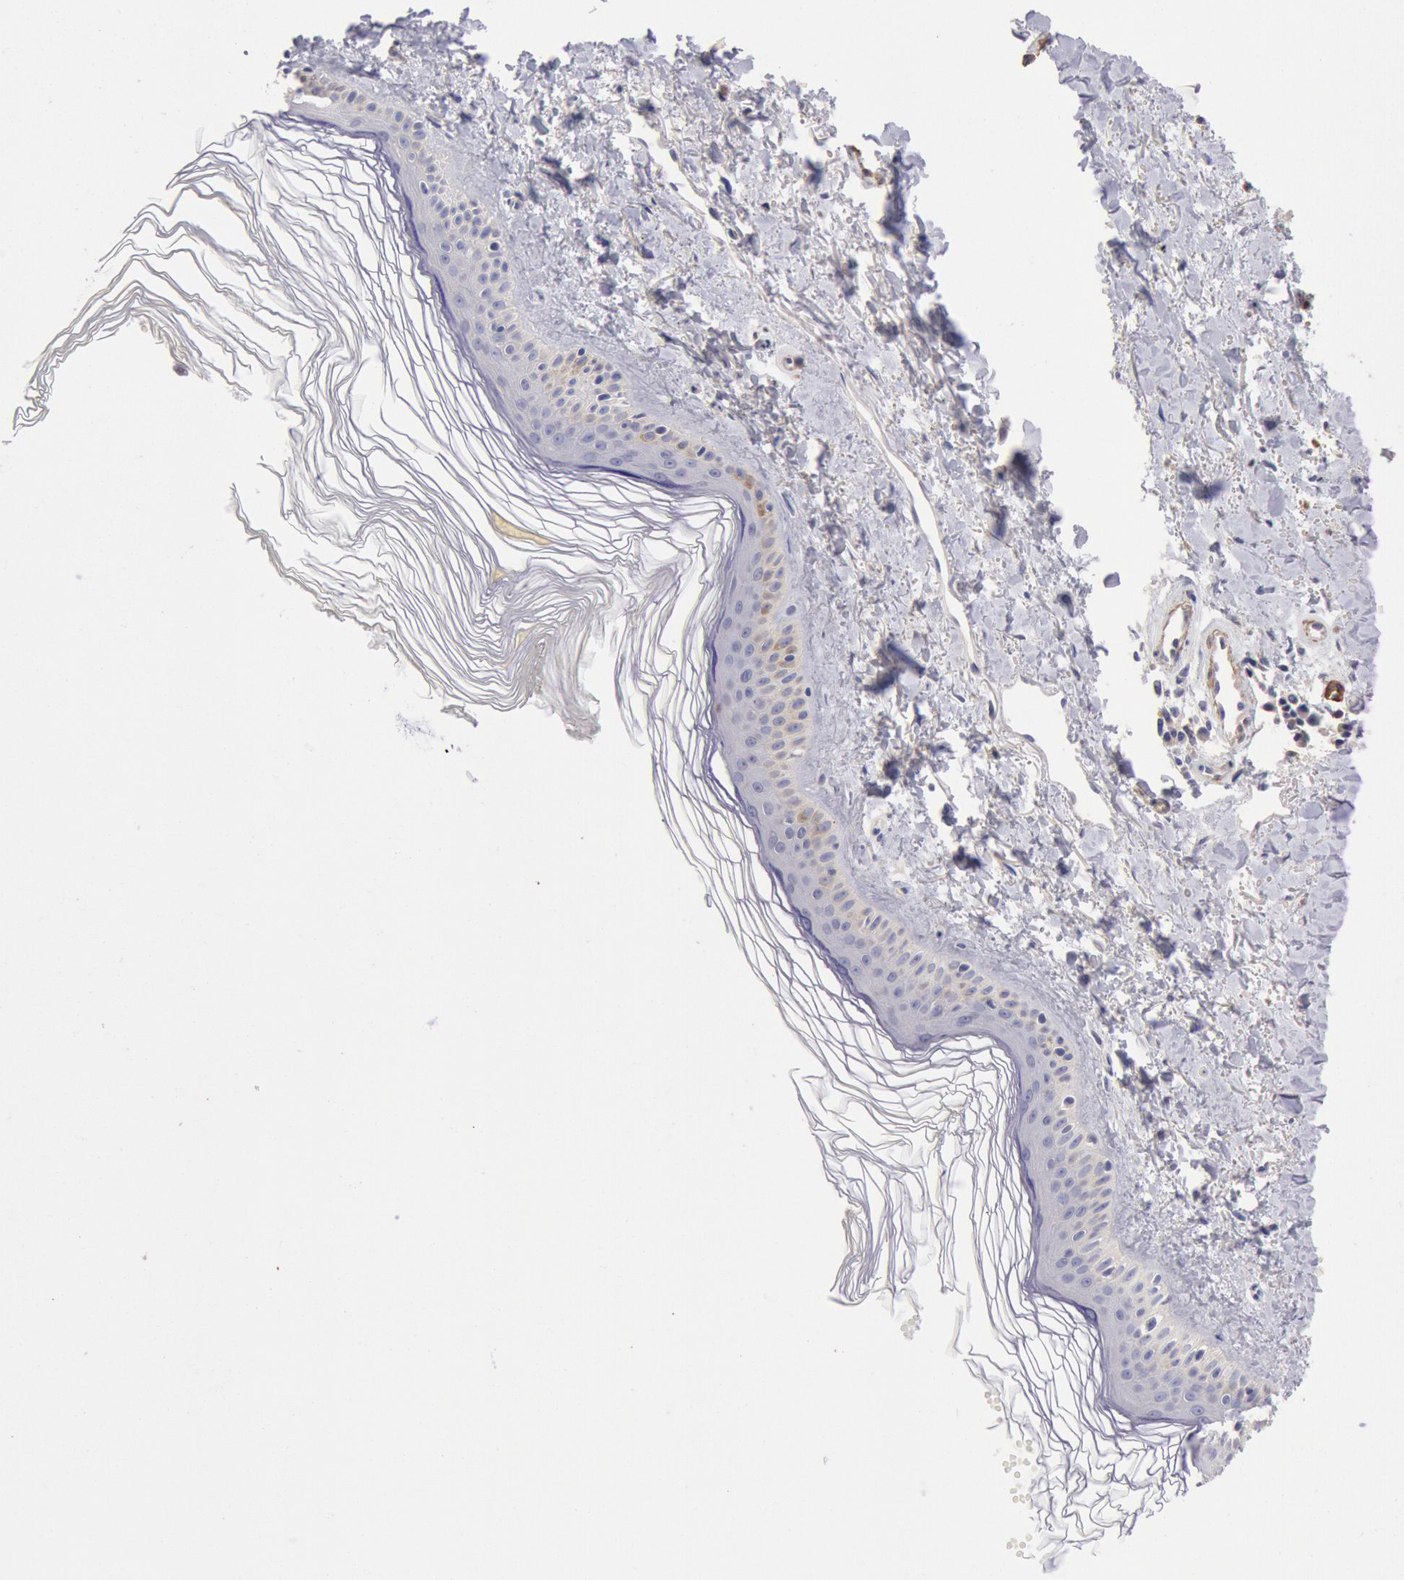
{"staining": {"intensity": "weak", "quantity": "25%-75%", "location": "cytoplasmic/membranous"}, "tissue": "melanoma", "cell_type": "Tumor cells", "image_type": "cancer", "snomed": [{"axis": "morphology", "description": "Malignant melanoma, NOS"}, {"axis": "topography", "description": "Skin"}], "caption": "About 25%-75% of tumor cells in melanoma reveal weak cytoplasmic/membranous protein staining as visualized by brown immunohistochemical staining.", "gene": "TMED8", "patient": {"sex": "female", "age": 73}}